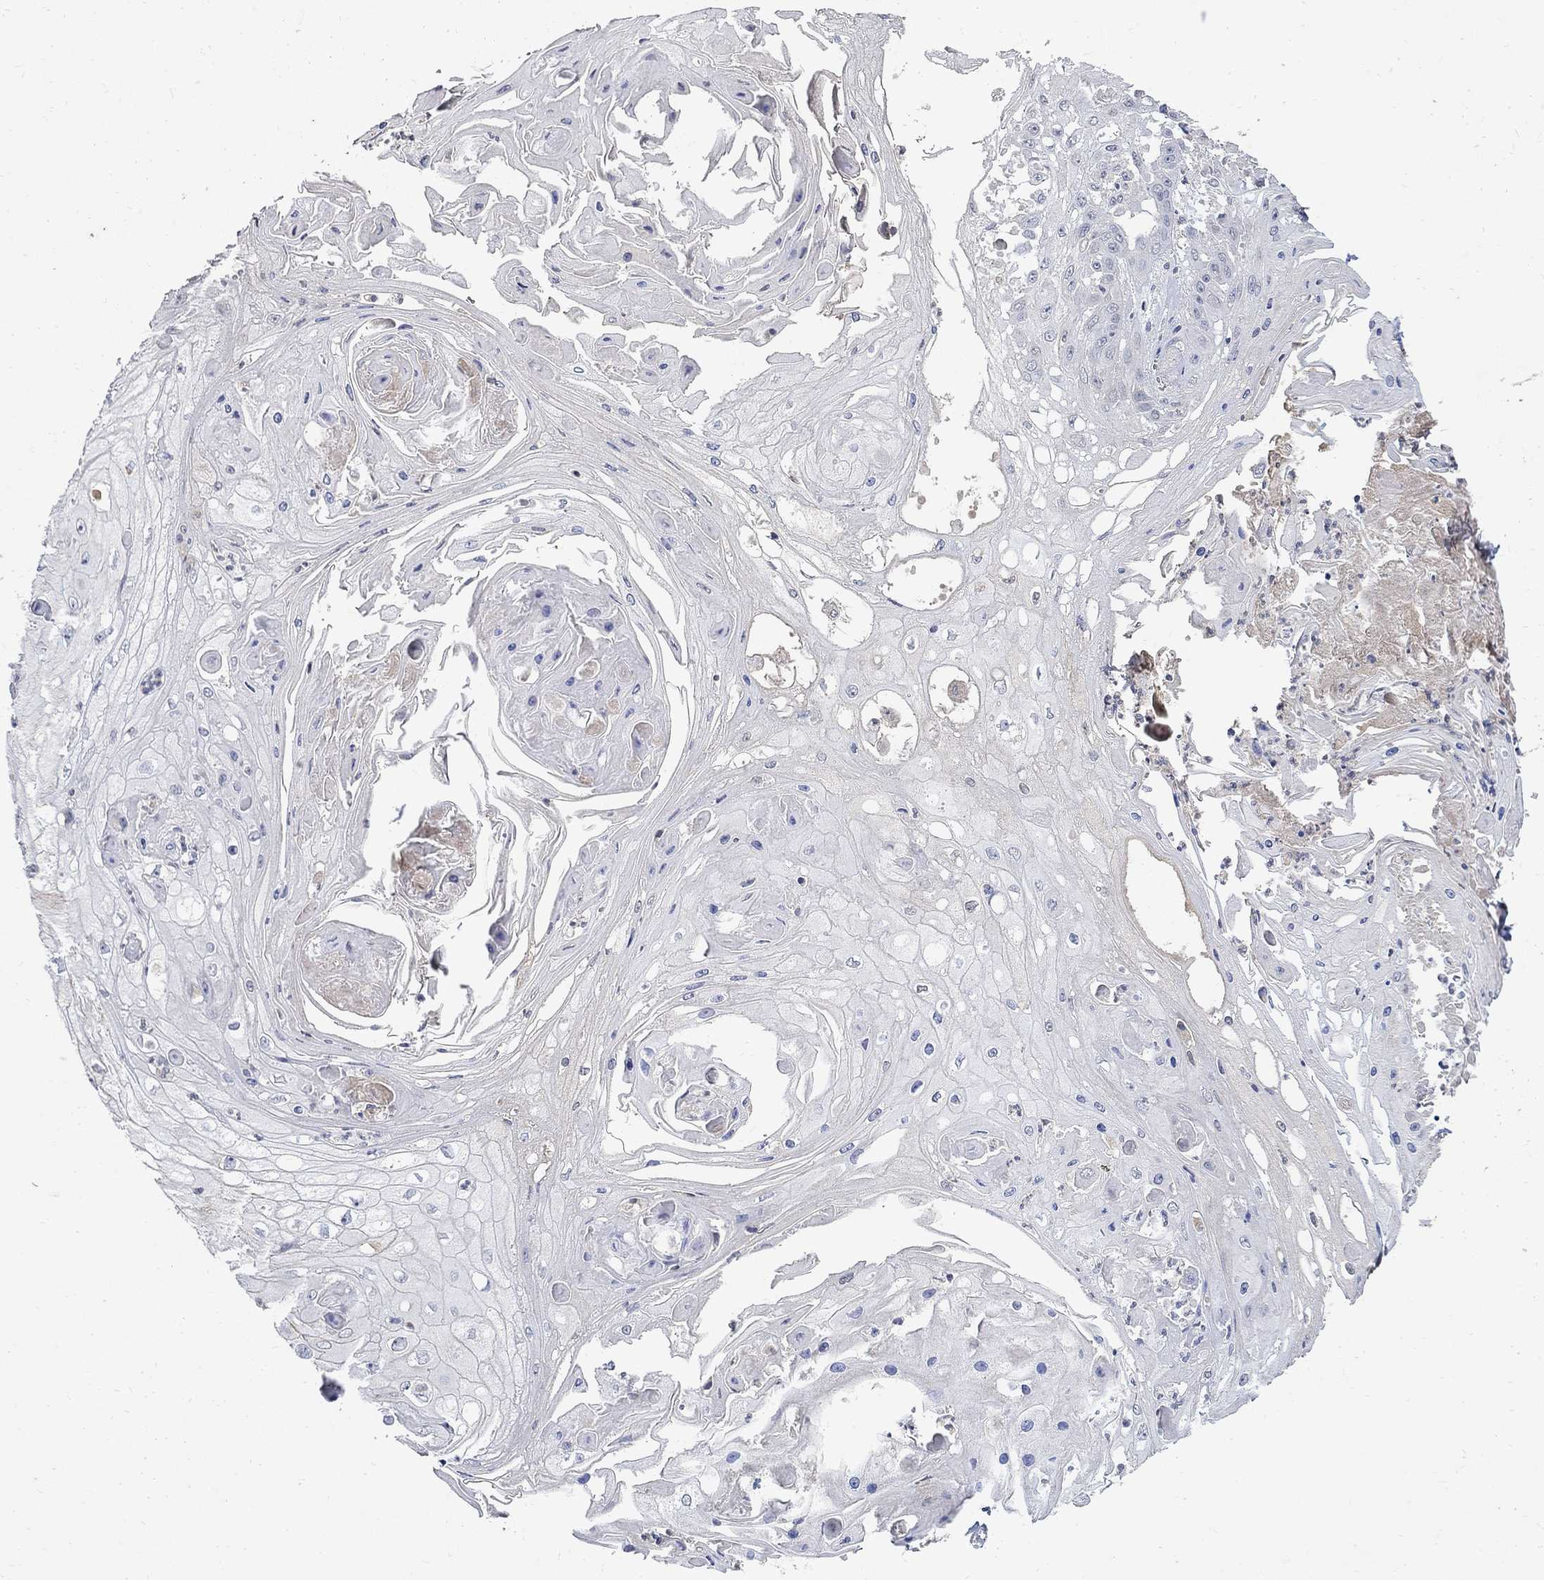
{"staining": {"intensity": "negative", "quantity": "none", "location": "none"}, "tissue": "skin cancer", "cell_type": "Tumor cells", "image_type": "cancer", "snomed": [{"axis": "morphology", "description": "Squamous cell carcinoma, NOS"}, {"axis": "topography", "description": "Skin"}], "caption": "An image of skin cancer stained for a protein displays no brown staining in tumor cells.", "gene": "TMEM169", "patient": {"sex": "male", "age": 70}}